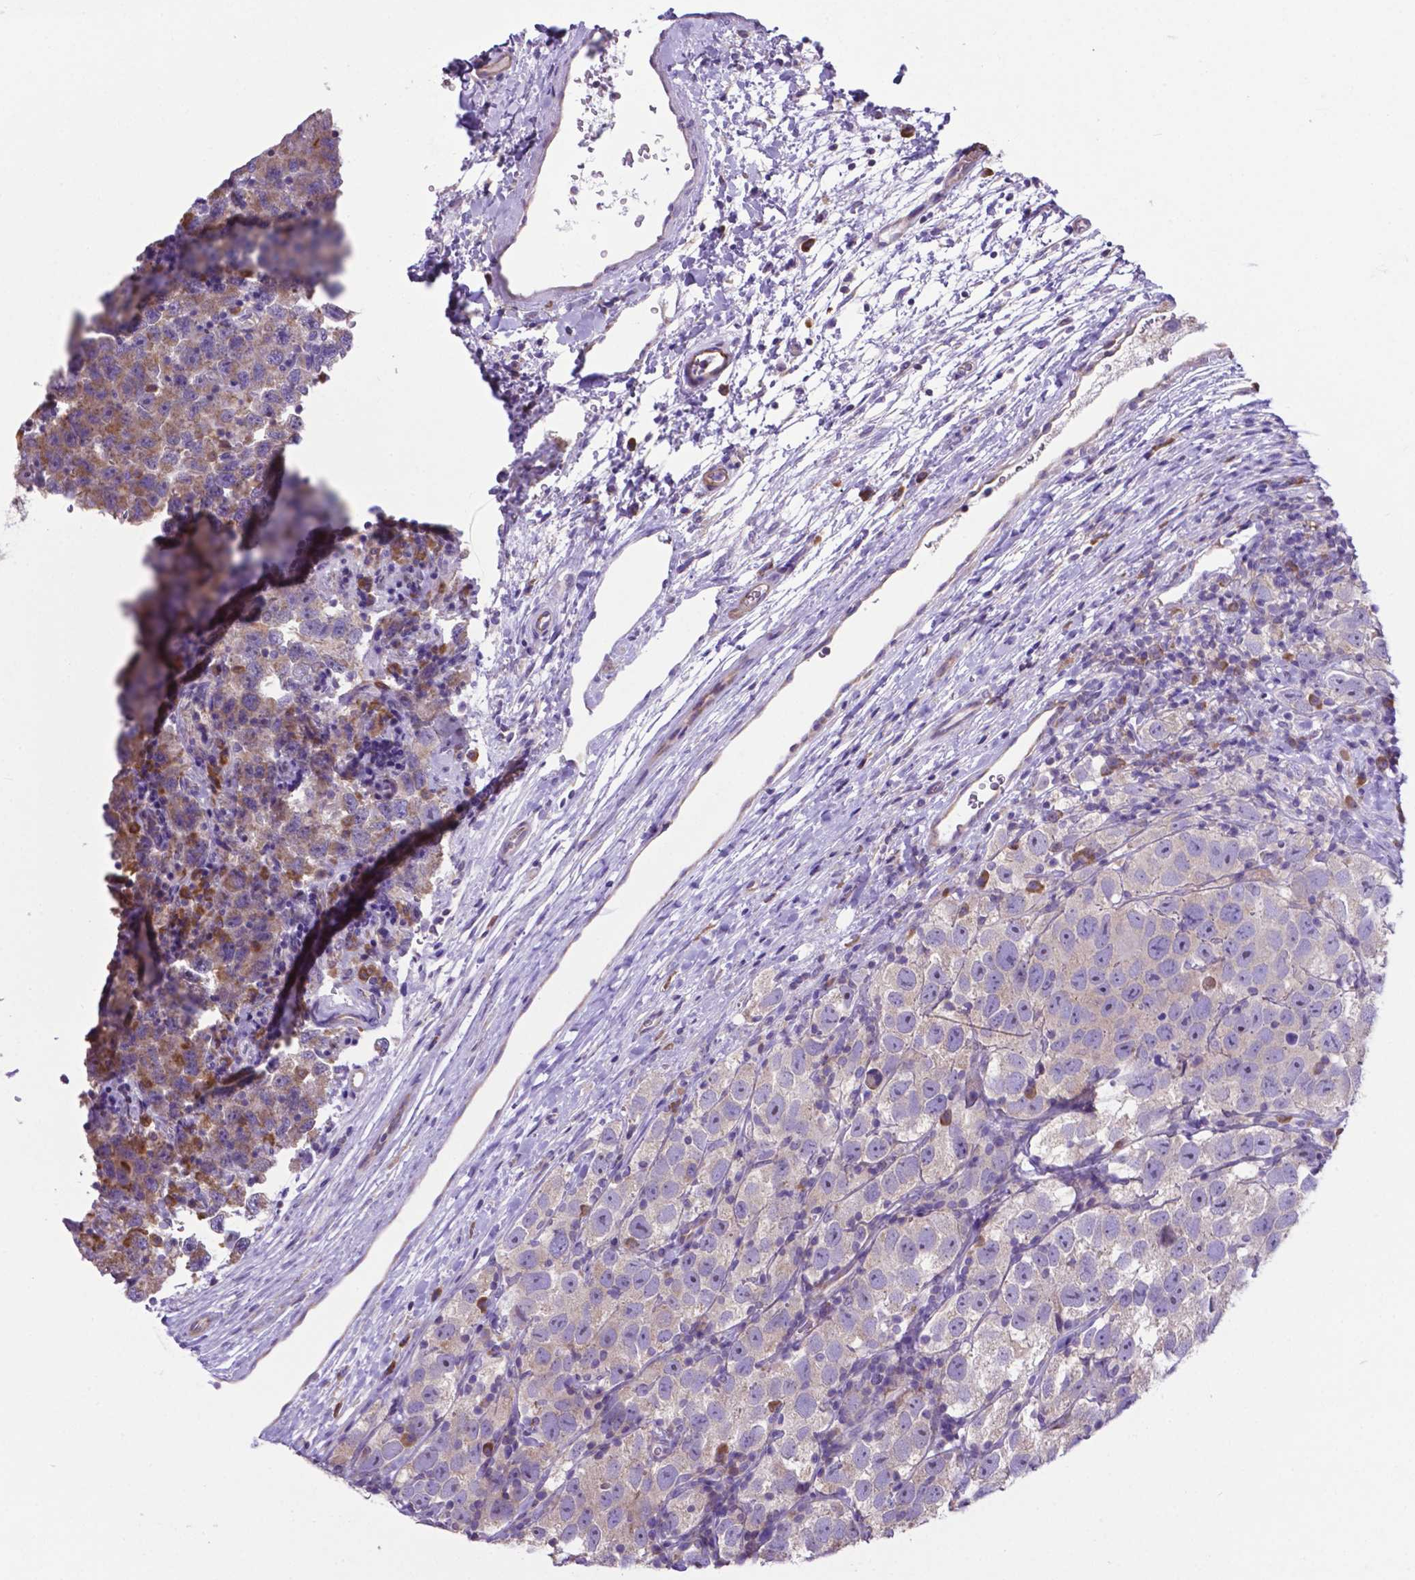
{"staining": {"intensity": "weak", "quantity": ">75%", "location": "cytoplasmic/membranous"}, "tissue": "testis cancer", "cell_type": "Tumor cells", "image_type": "cancer", "snomed": [{"axis": "morphology", "description": "Seminoma, NOS"}, {"axis": "topography", "description": "Testis"}], "caption": "Immunohistochemical staining of seminoma (testis) demonstrates low levels of weak cytoplasmic/membranous expression in approximately >75% of tumor cells.", "gene": "RPL6", "patient": {"sex": "male", "age": 26}}